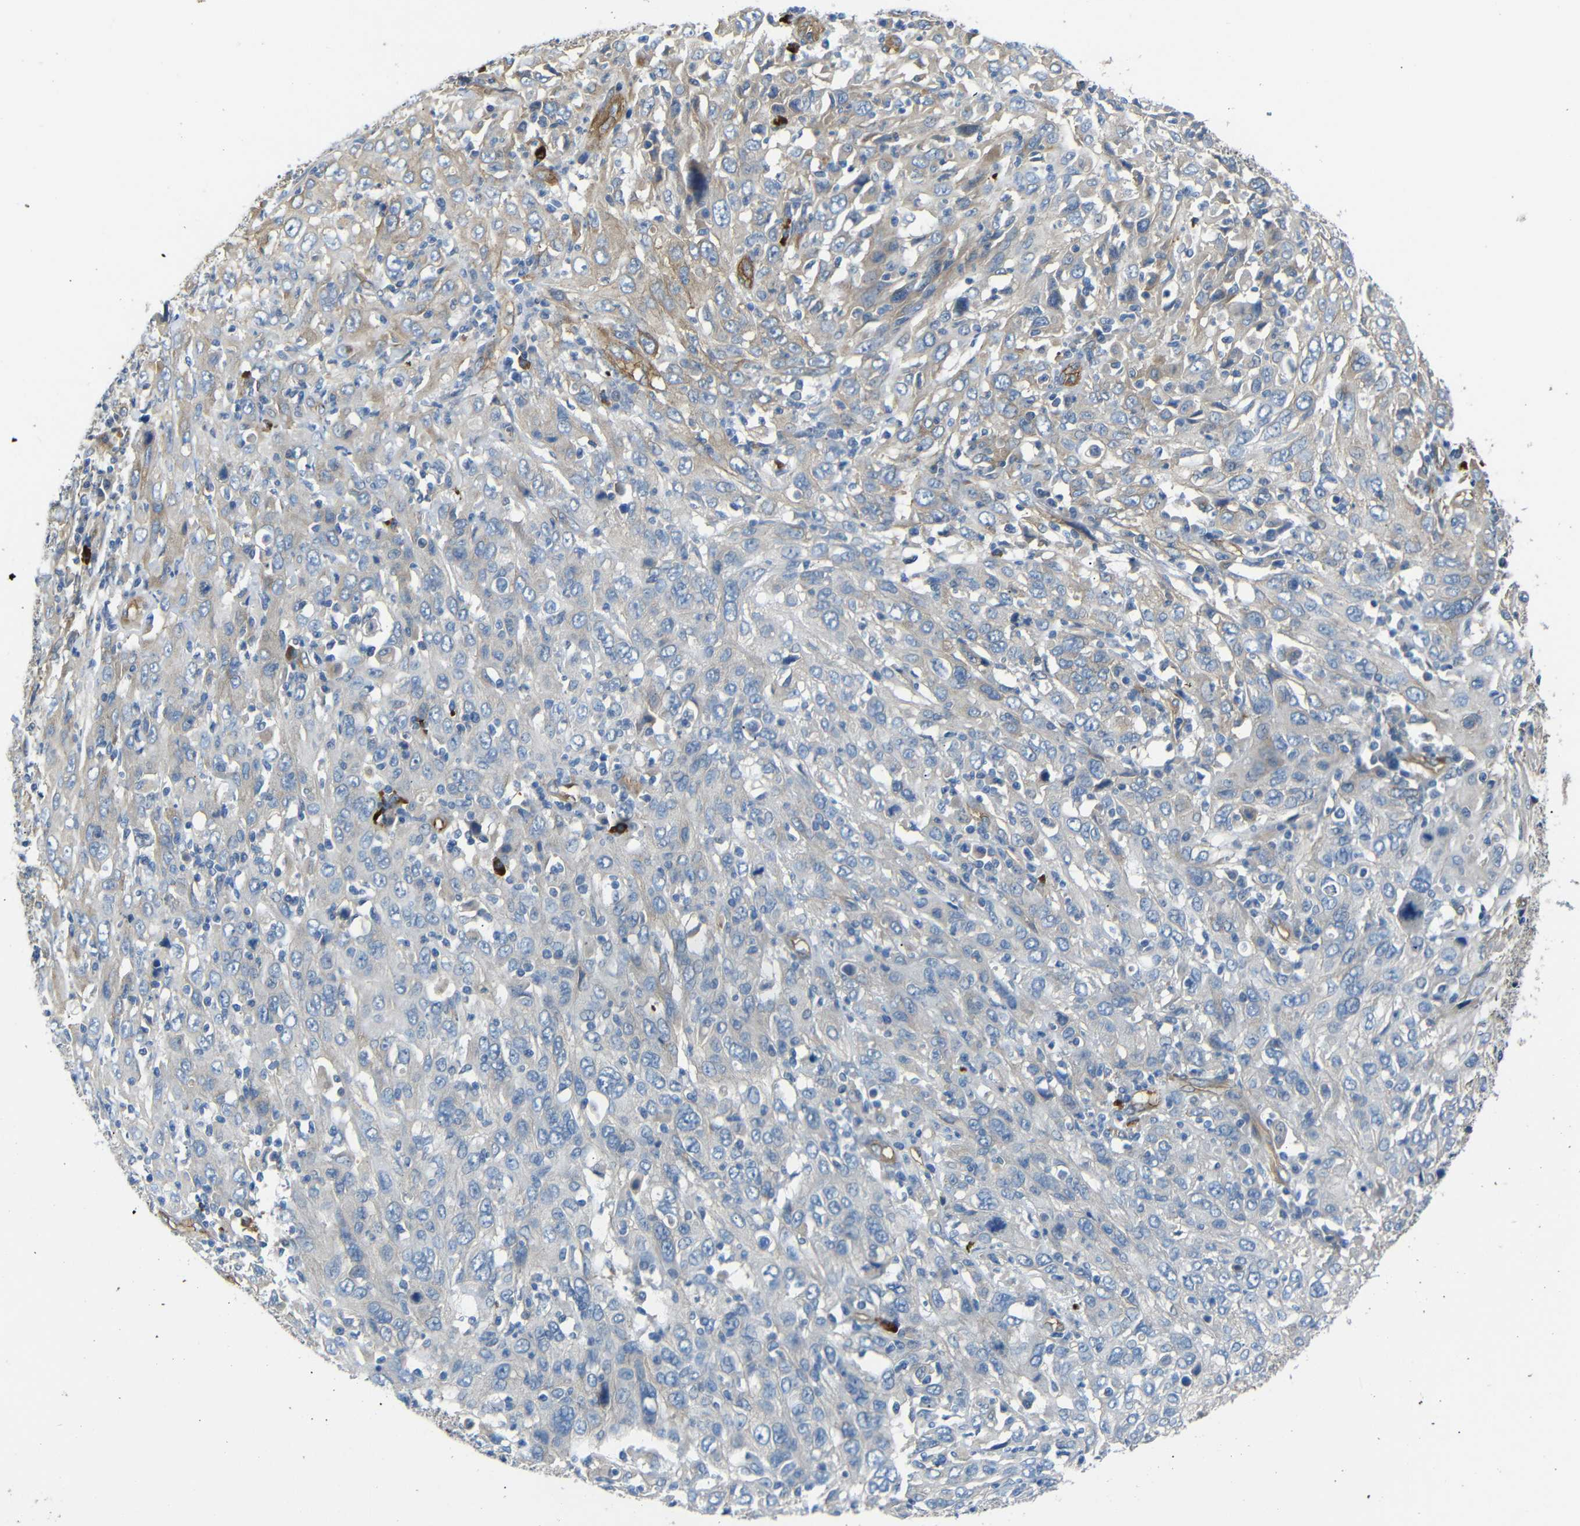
{"staining": {"intensity": "weak", "quantity": "25%-75%", "location": "cytoplasmic/membranous"}, "tissue": "cervical cancer", "cell_type": "Tumor cells", "image_type": "cancer", "snomed": [{"axis": "morphology", "description": "Squamous cell carcinoma, NOS"}, {"axis": "topography", "description": "Cervix"}], "caption": "This micrograph displays cervical squamous cell carcinoma stained with immunohistochemistry to label a protein in brown. The cytoplasmic/membranous of tumor cells show weak positivity for the protein. Nuclei are counter-stained blue.", "gene": "MYO1B", "patient": {"sex": "female", "age": 46}}